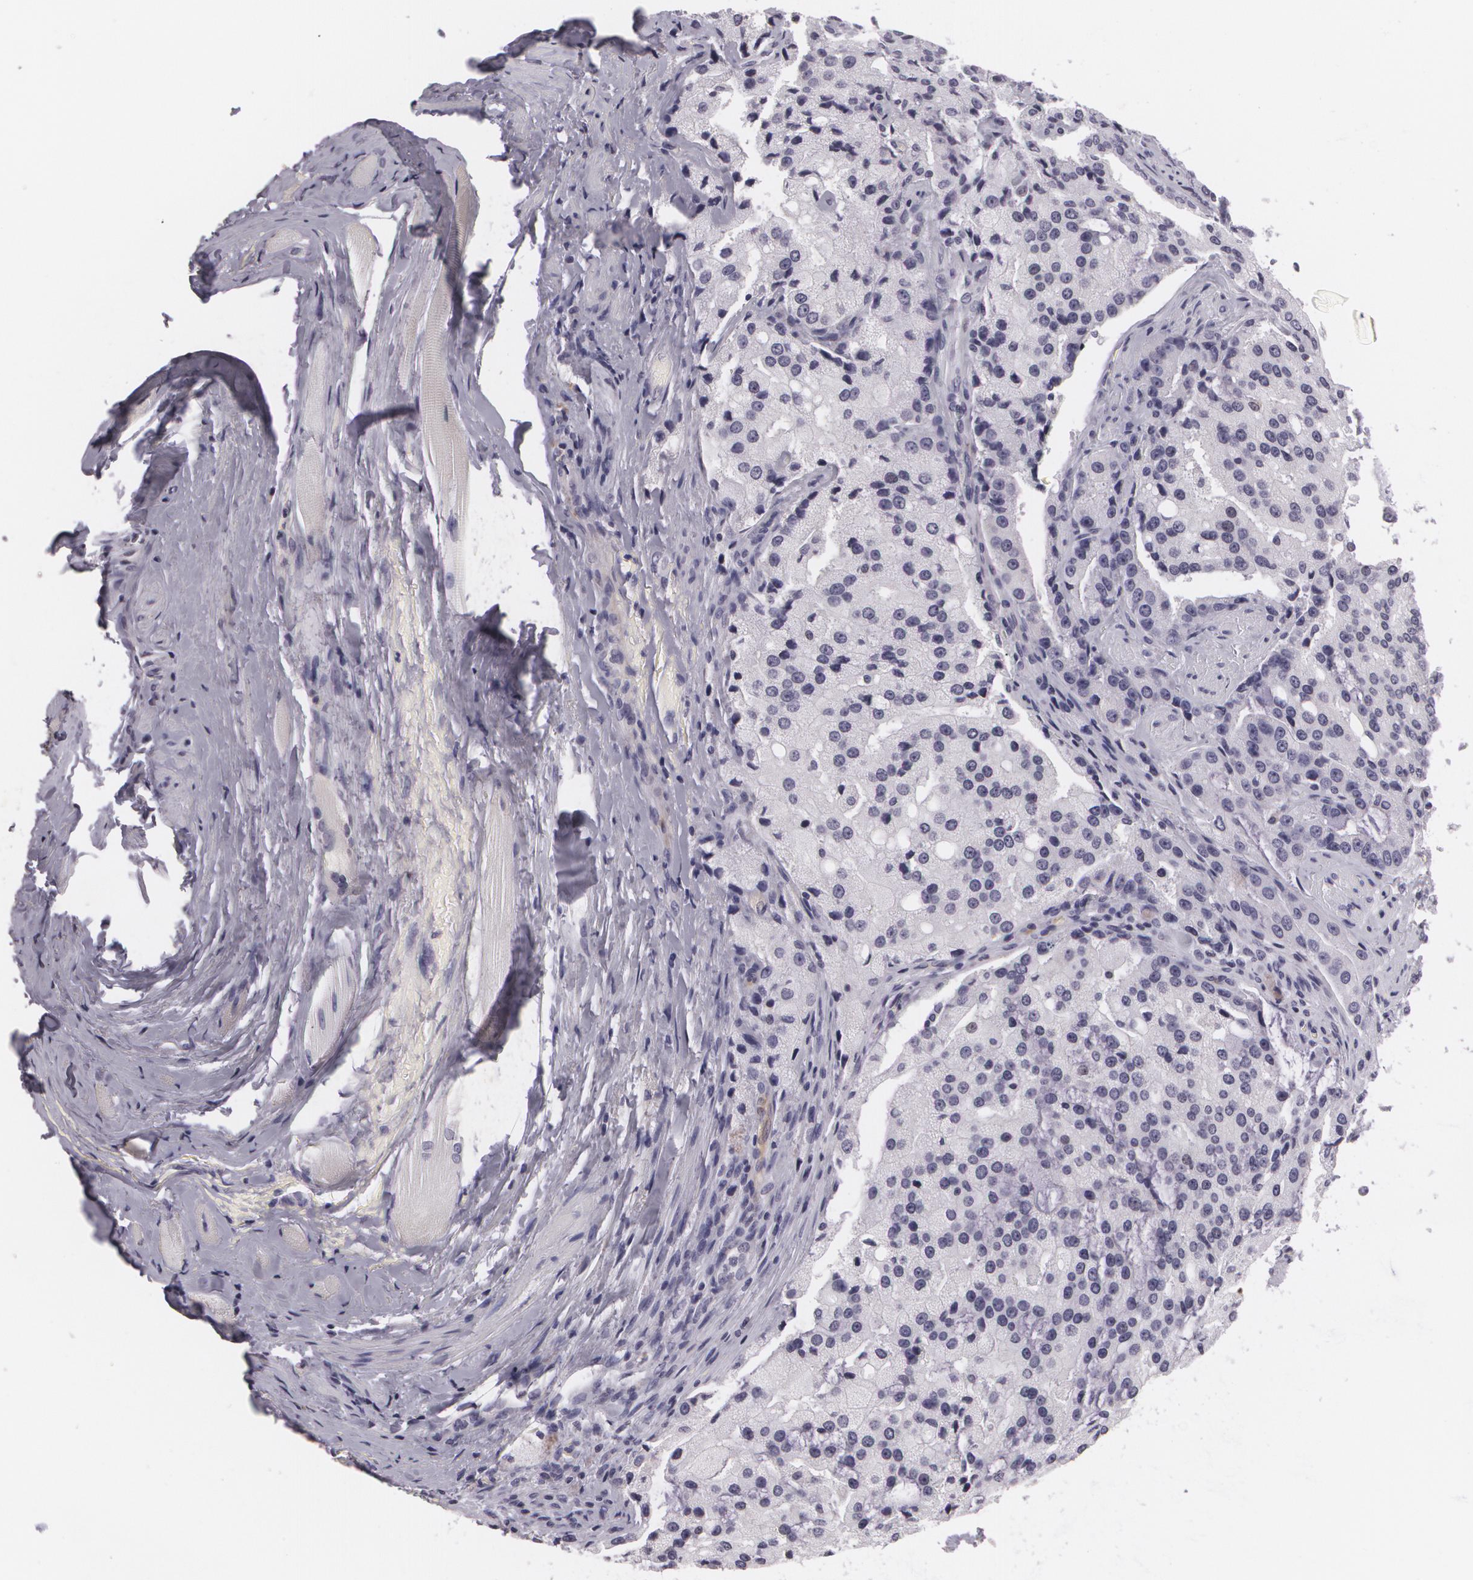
{"staining": {"intensity": "negative", "quantity": "none", "location": "none"}, "tissue": "prostate cancer", "cell_type": "Tumor cells", "image_type": "cancer", "snomed": [{"axis": "morphology", "description": "Adenocarcinoma, Medium grade"}, {"axis": "topography", "description": "Prostate"}], "caption": "The immunohistochemistry histopathology image has no significant positivity in tumor cells of prostate cancer tissue.", "gene": "MAP2", "patient": {"sex": "male", "age": 72}}